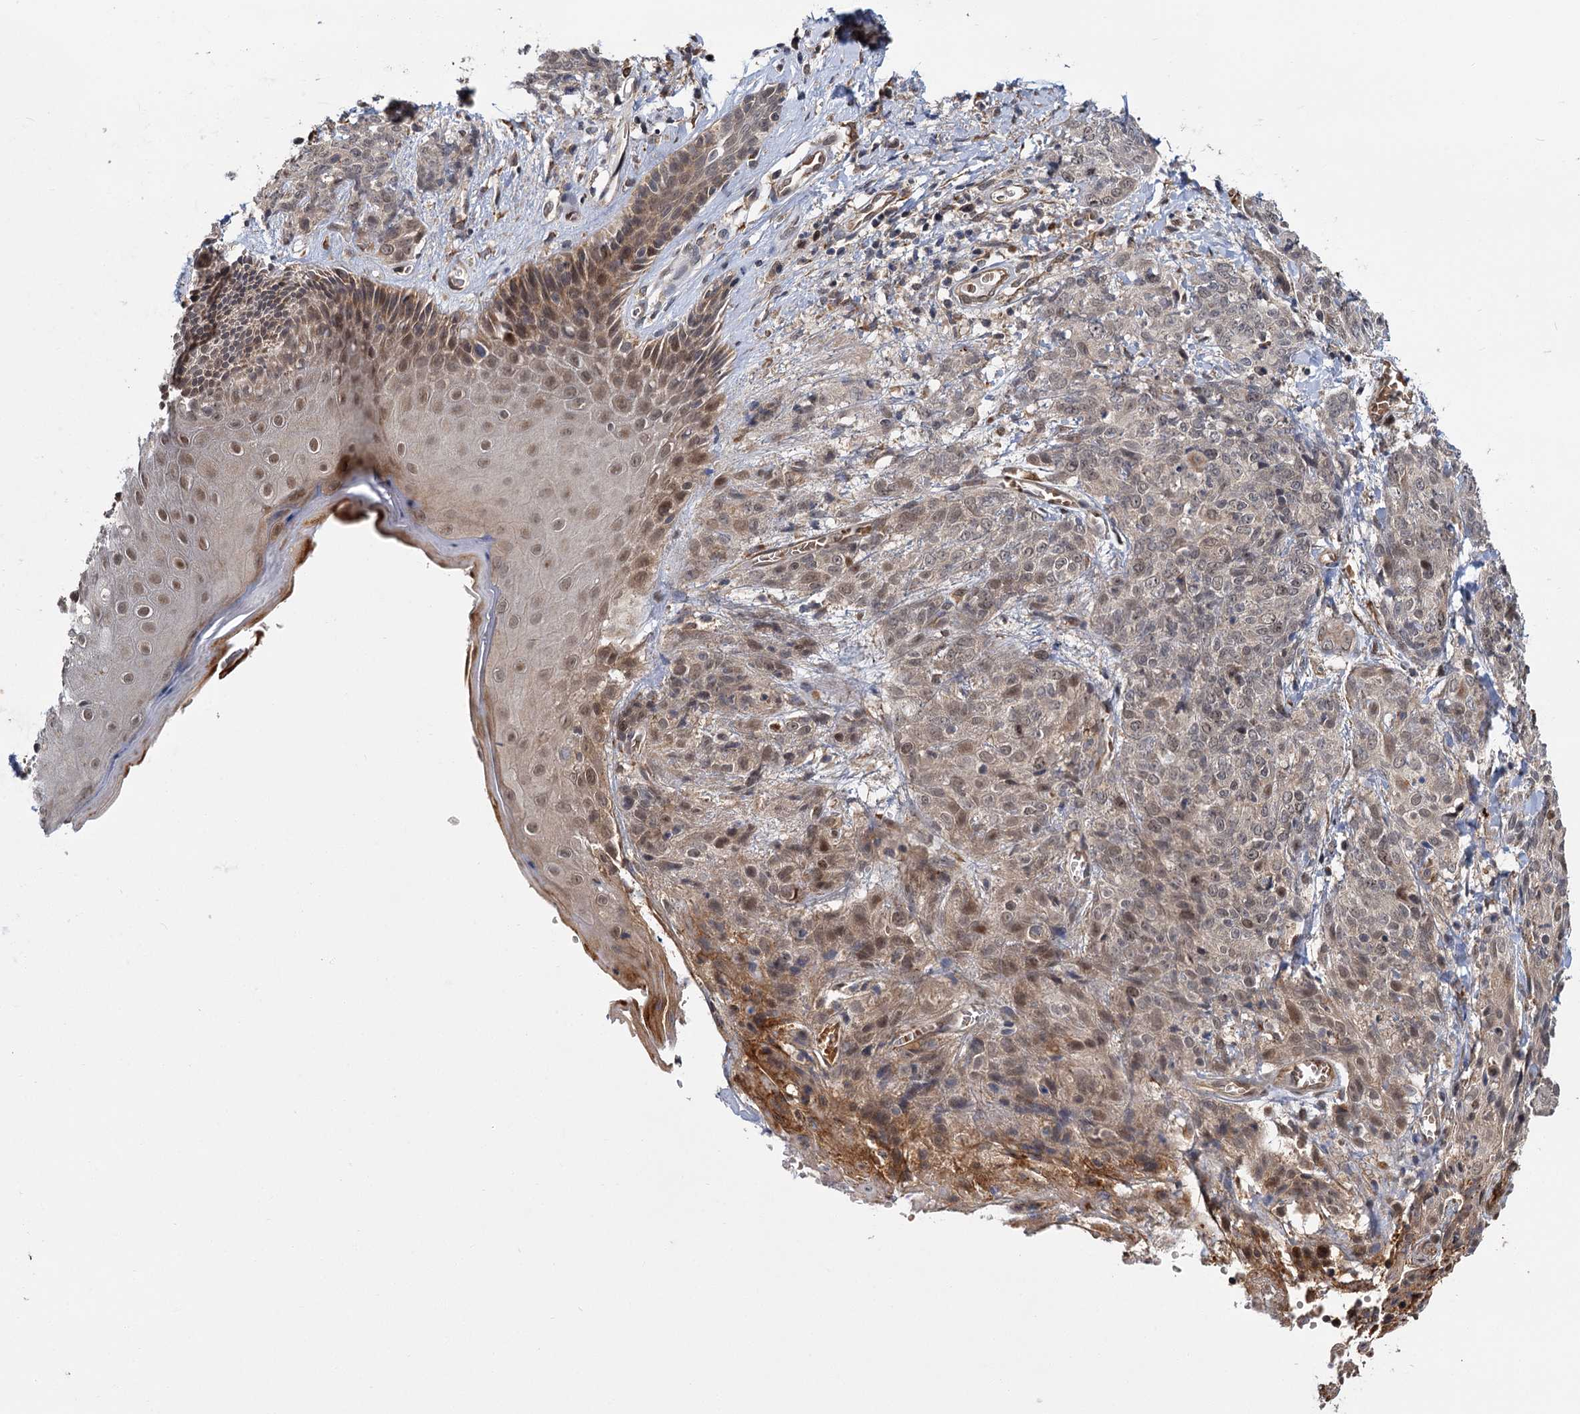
{"staining": {"intensity": "weak", "quantity": "25%-75%", "location": "cytoplasmic/membranous,nuclear"}, "tissue": "skin cancer", "cell_type": "Tumor cells", "image_type": "cancer", "snomed": [{"axis": "morphology", "description": "Squamous cell carcinoma, NOS"}, {"axis": "topography", "description": "Skin"}, {"axis": "topography", "description": "Vulva"}], "caption": "Protein positivity by immunohistochemistry (IHC) displays weak cytoplasmic/membranous and nuclear positivity in about 25%-75% of tumor cells in skin cancer. Nuclei are stained in blue.", "gene": "APBA2", "patient": {"sex": "female", "age": 85}}